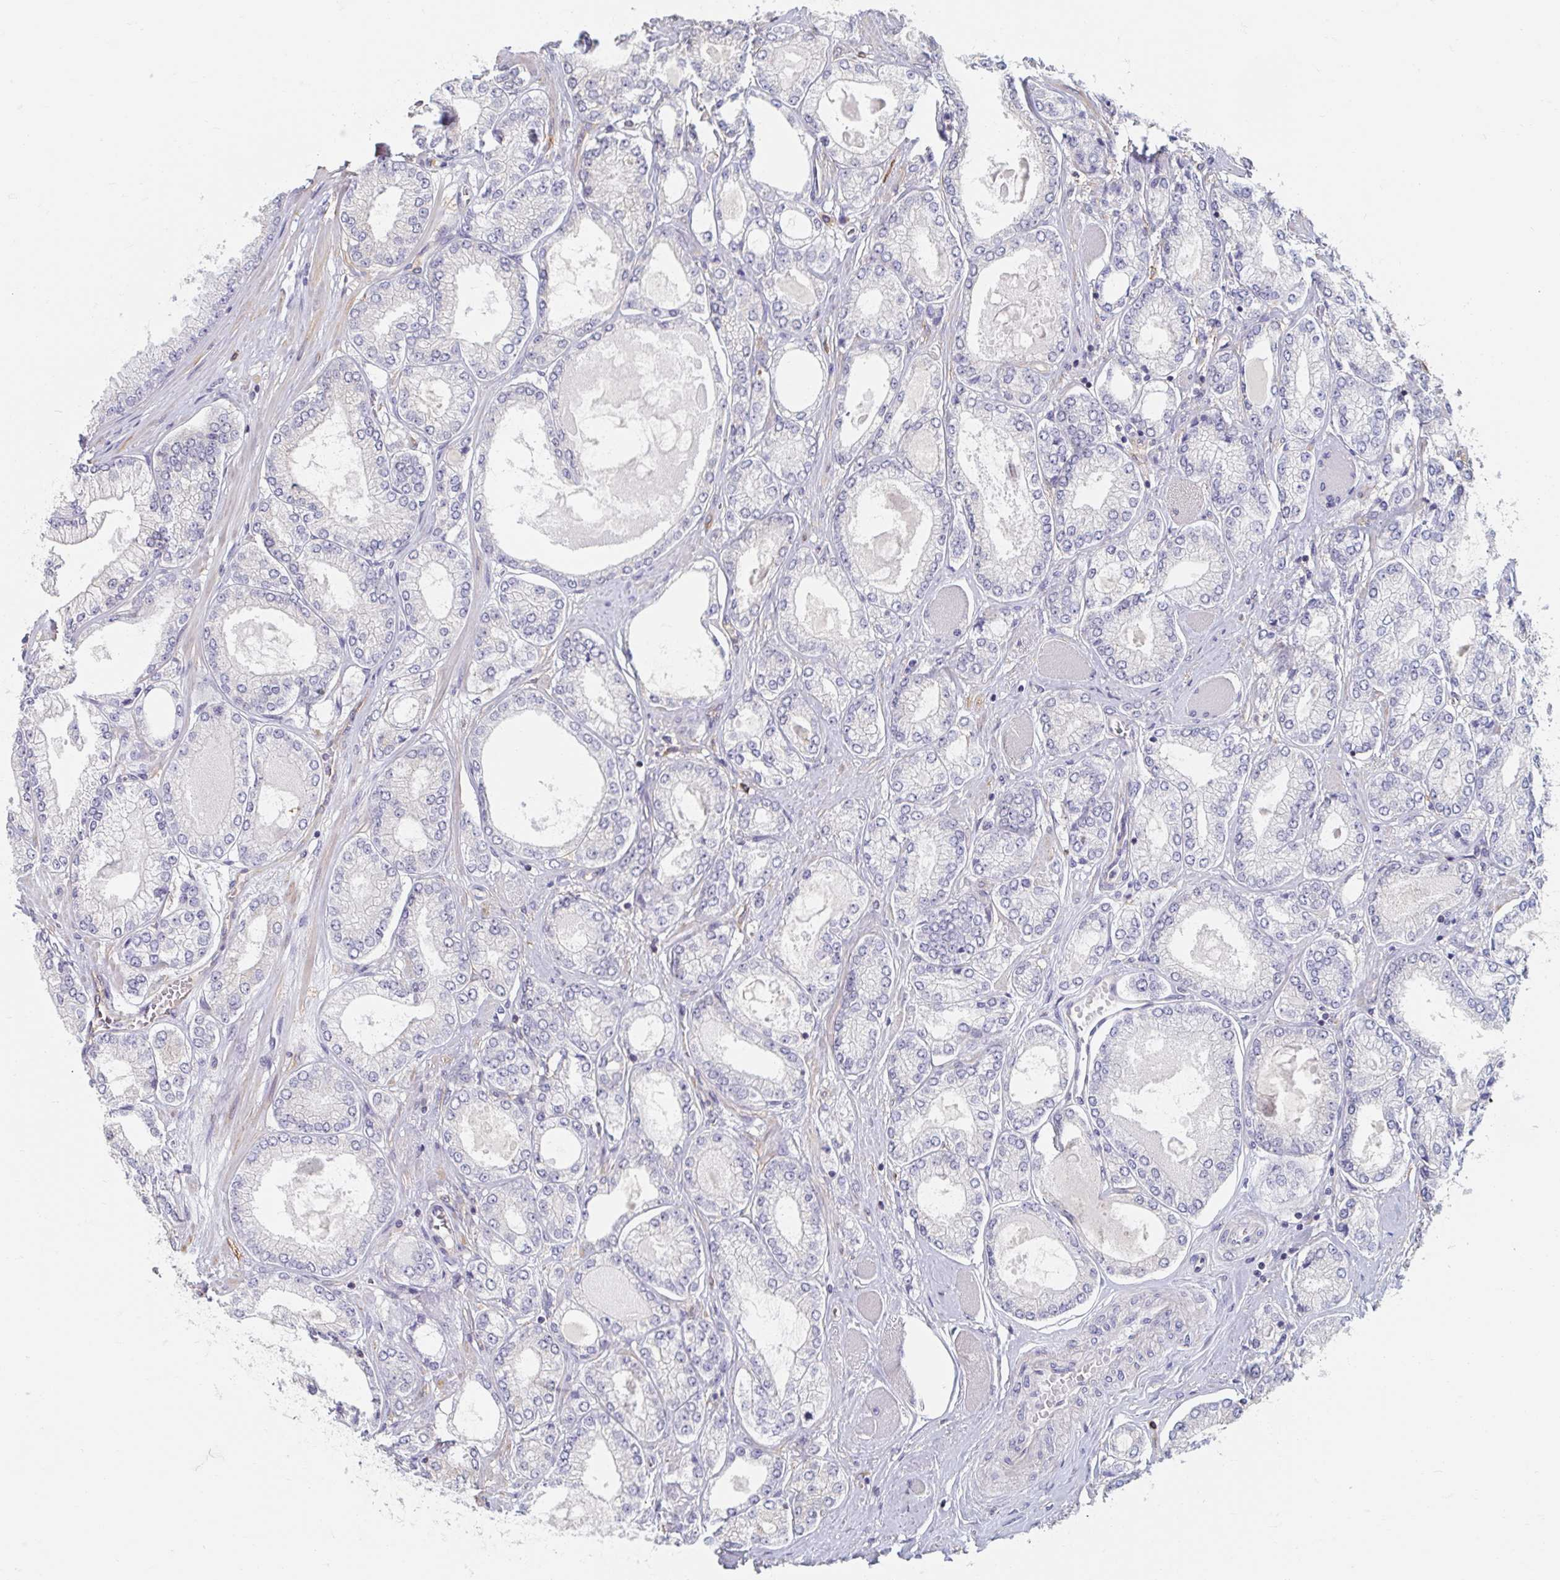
{"staining": {"intensity": "negative", "quantity": "none", "location": "none"}, "tissue": "prostate cancer", "cell_type": "Tumor cells", "image_type": "cancer", "snomed": [{"axis": "morphology", "description": "Adenocarcinoma, High grade"}, {"axis": "topography", "description": "Prostate"}], "caption": "Immunohistochemistry photomicrograph of prostate cancer stained for a protein (brown), which displays no positivity in tumor cells. (DAB IHC visualized using brightfield microscopy, high magnification).", "gene": "MYLK2", "patient": {"sex": "male", "age": 68}}